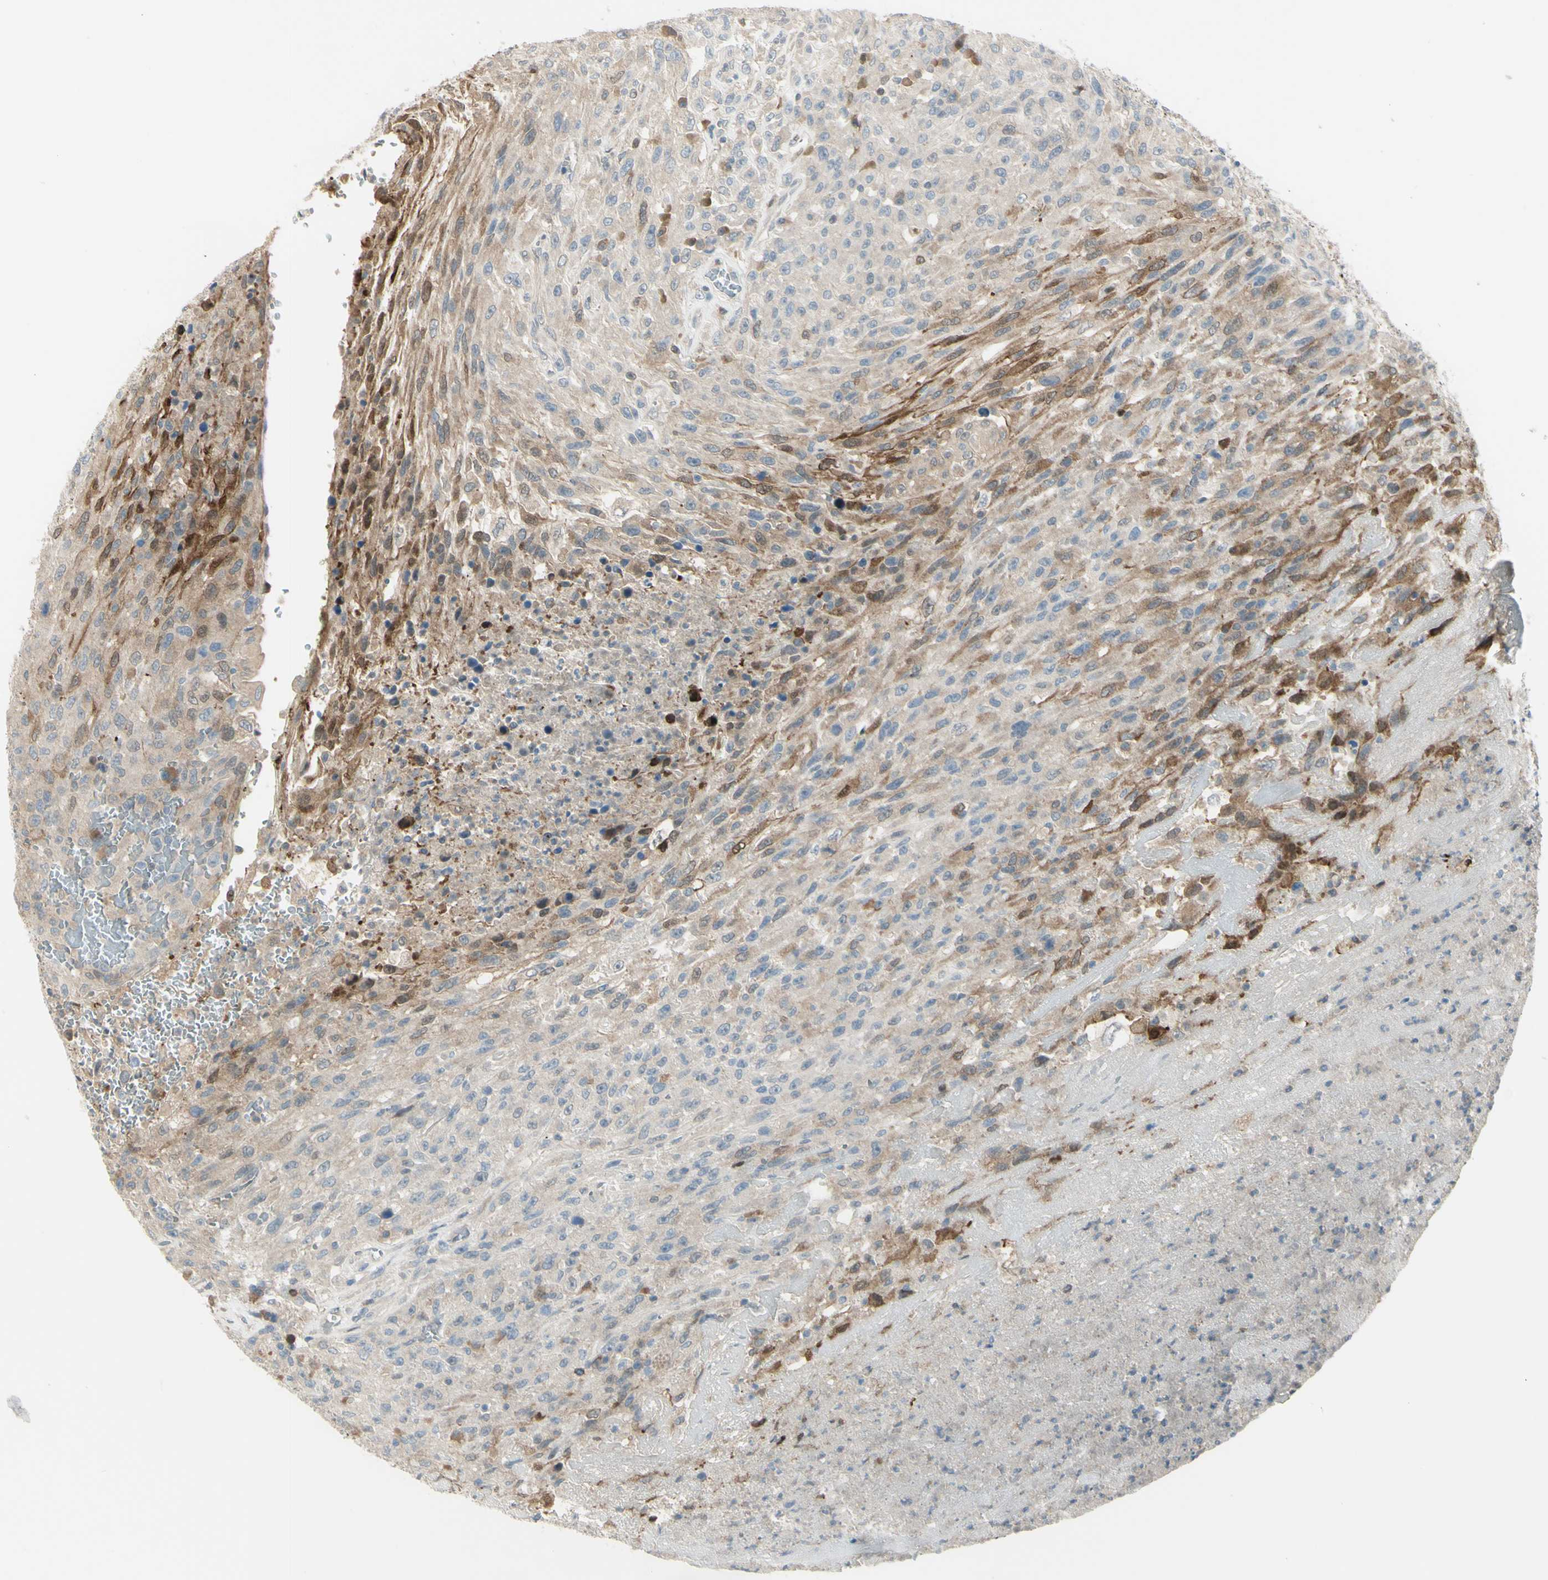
{"staining": {"intensity": "moderate", "quantity": "25%-75%", "location": "cytoplasmic/membranous"}, "tissue": "urothelial cancer", "cell_type": "Tumor cells", "image_type": "cancer", "snomed": [{"axis": "morphology", "description": "Urothelial carcinoma, High grade"}, {"axis": "topography", "description": "Urinary bladder"}], "caption": "Tumor cells show moderate cytoplasmic/membranous staining in approximately 25%-75% of cells in urothelial cancer. (IHC, brightfield microscopy, high magnification).", "gene": "C1orf159", "patient": {"sex": "male", "age": 66}}